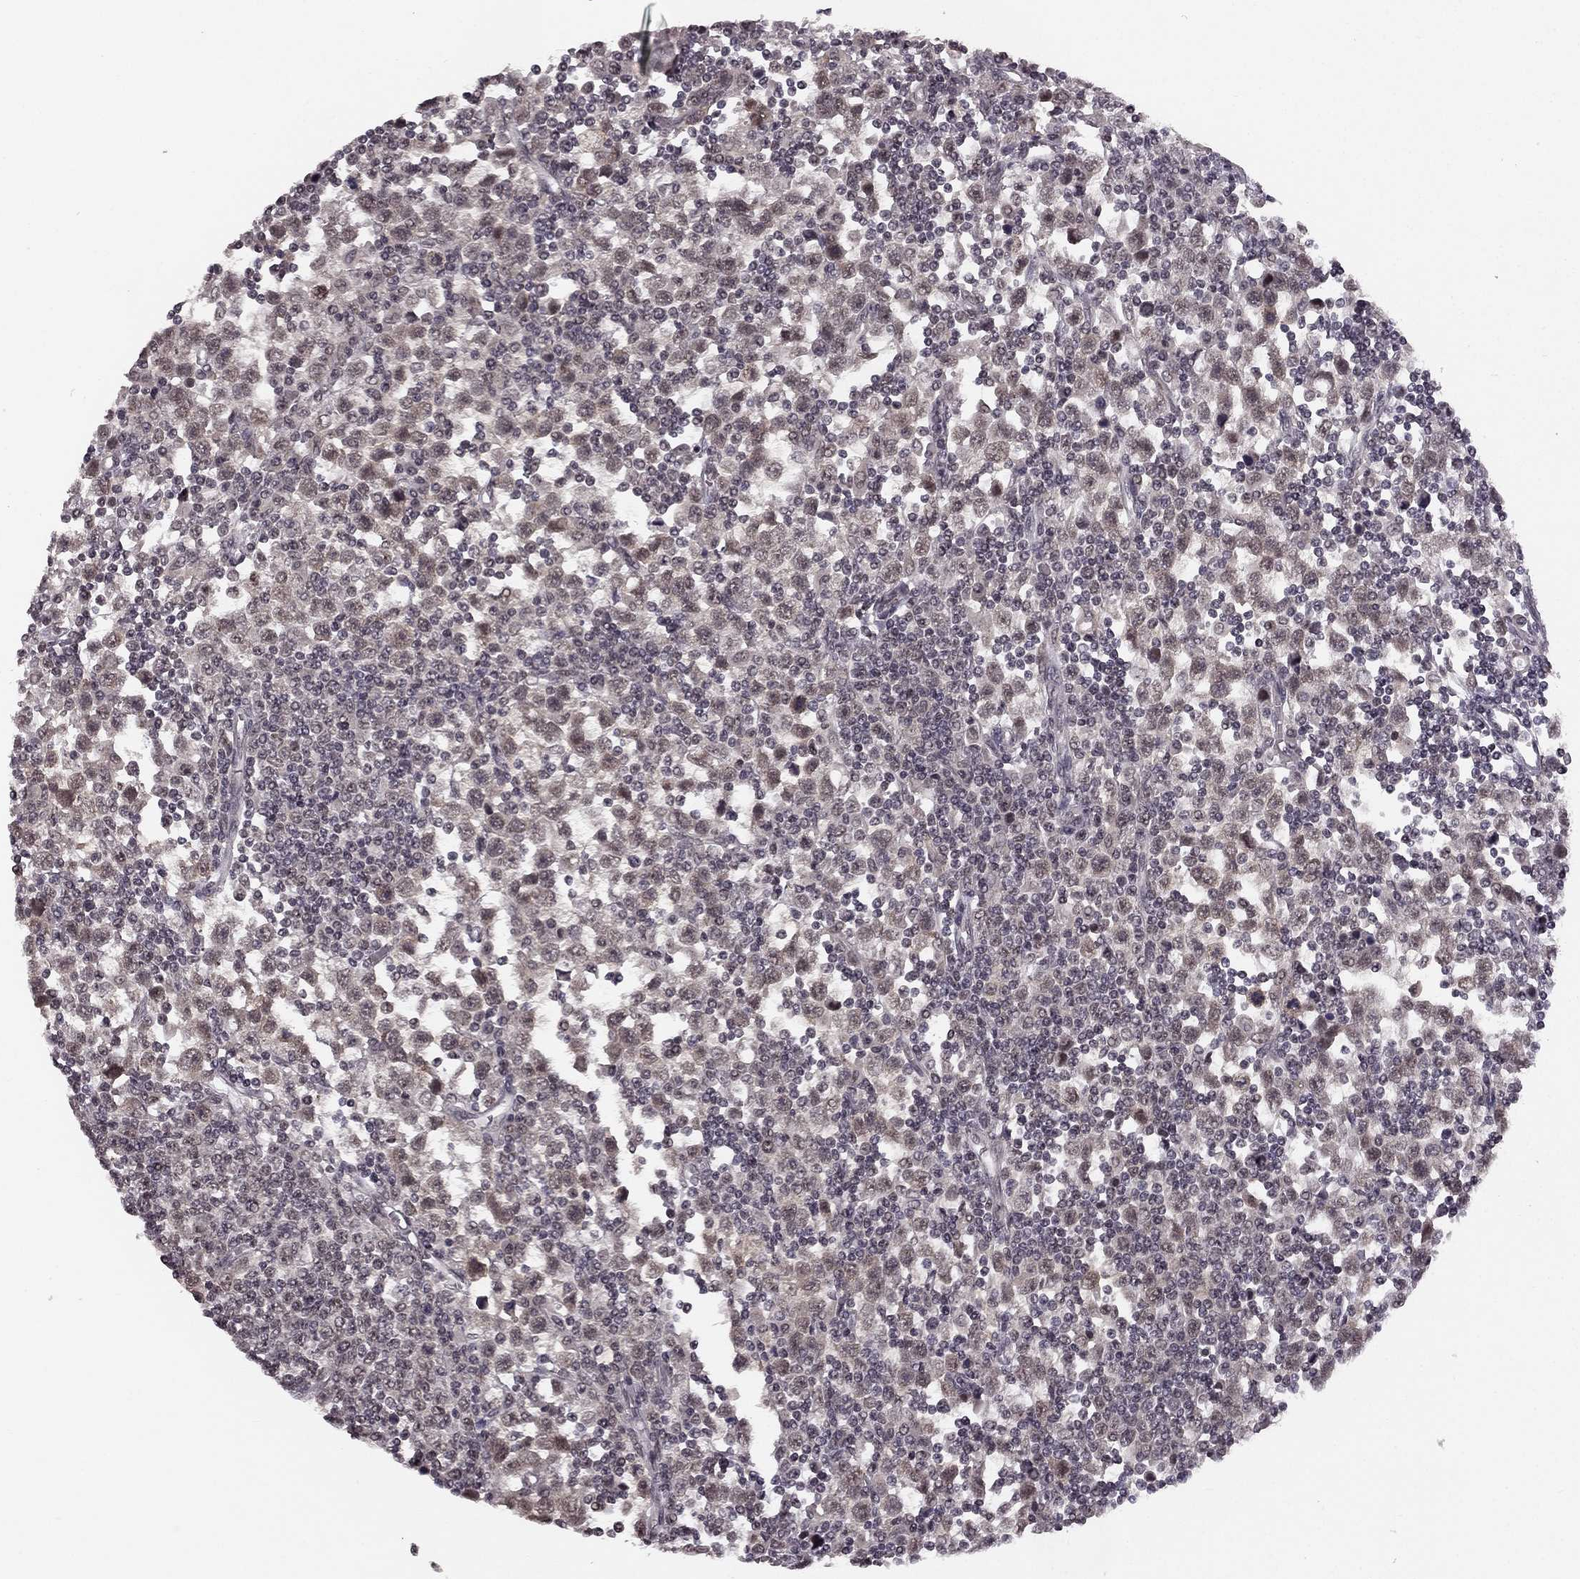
{"staining": {"intensity": "negative", "quantity": "none", "location": "none"}, "tissue": "testis cancer", "cell_type": "Tumor cells", "image_type": "cancer", "snomed": [{"axis": "morphology", "description": "Seminoma, NOS"}, {"axis": "topography", "description": "Testis"}], "caption": "This is an immunohistochemistry (IHC) histopathology image of human testis cancer (seminoma). There is no expression in tumor cells.", "gene": "HCN4", "patient": {"sex": "male", "age": 34}}